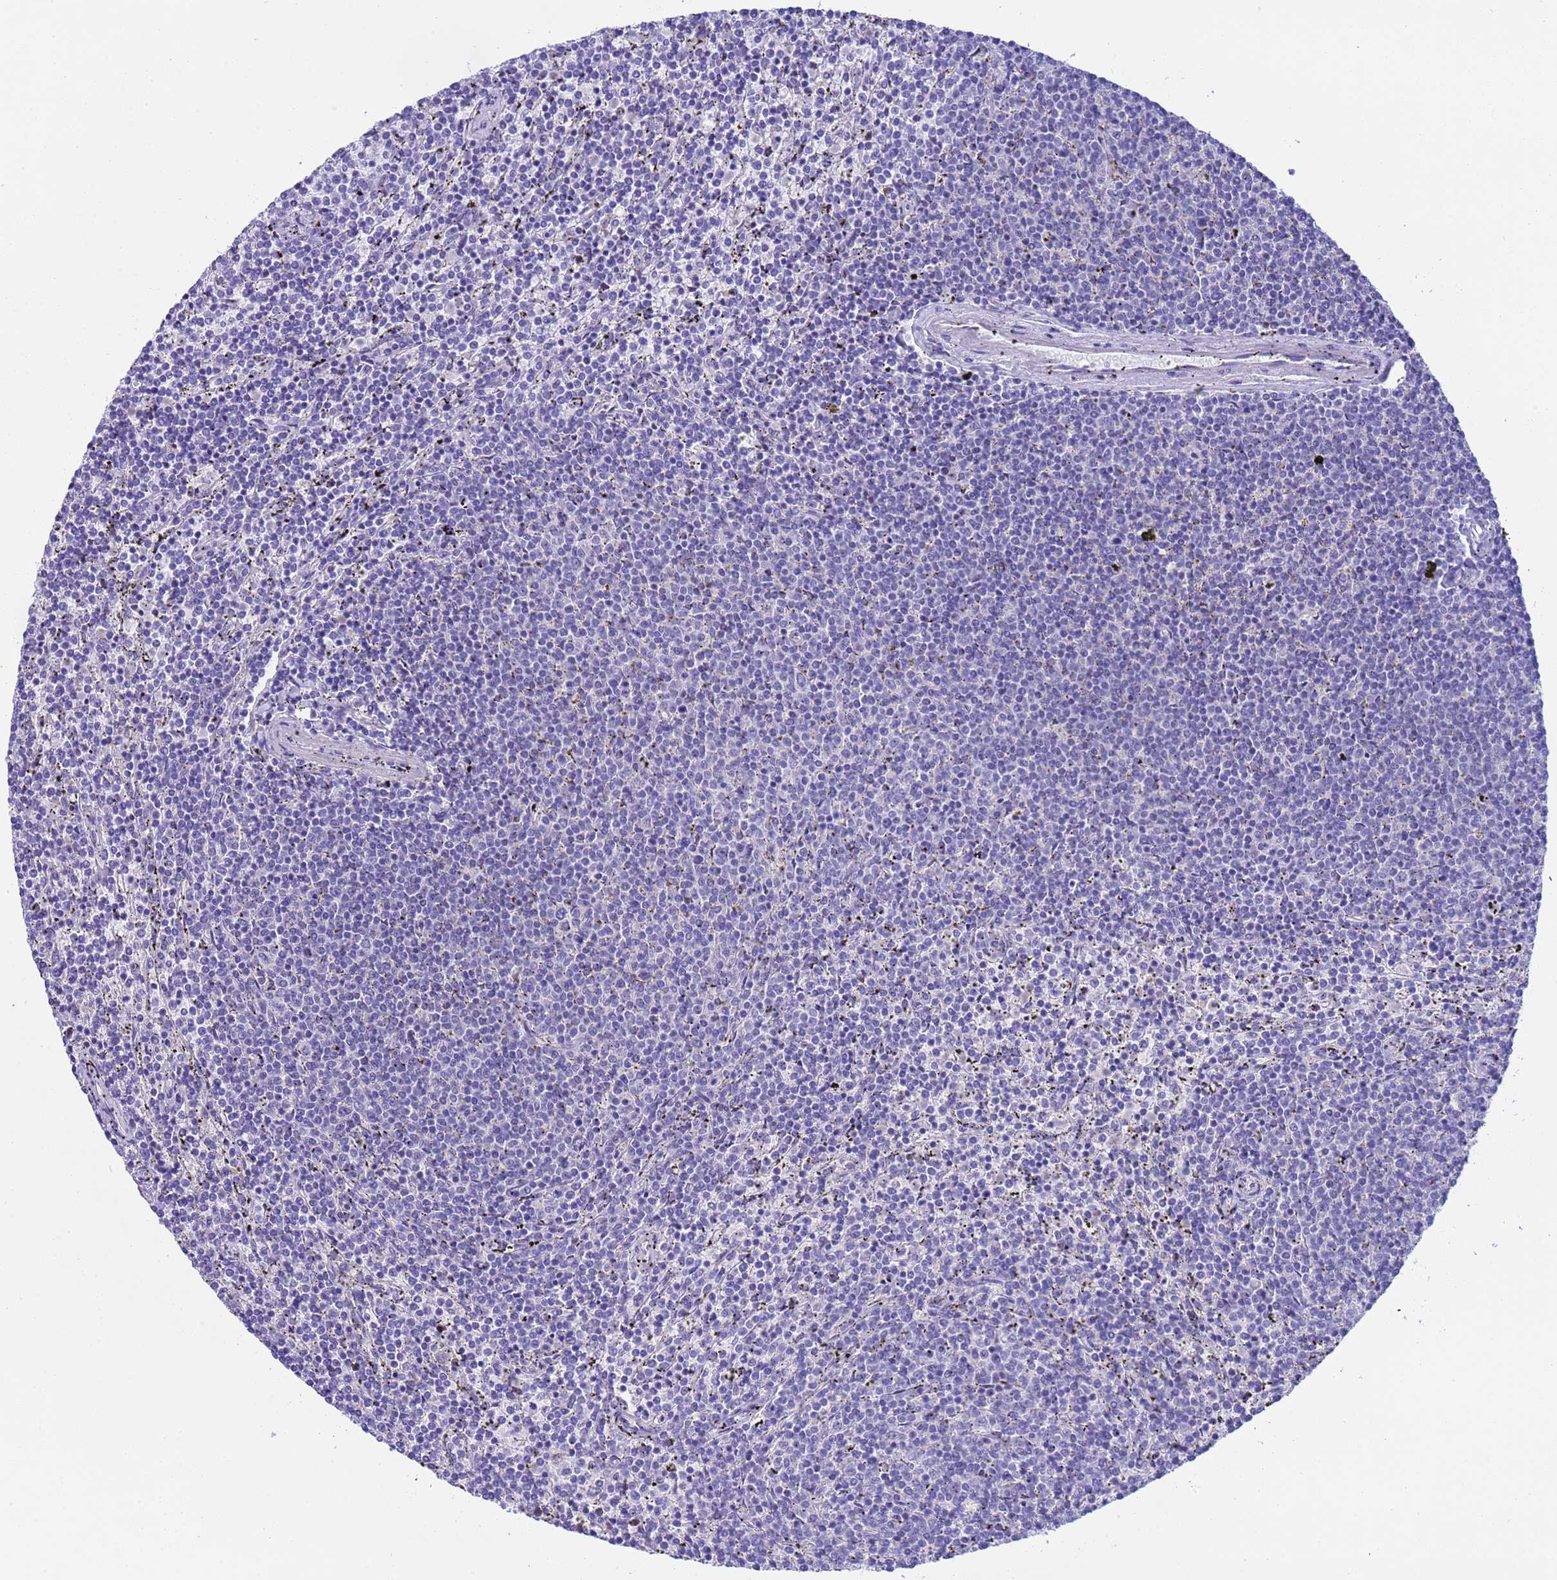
{"staining": {"intensity": "negative", "quantity": "none", "location": "none"}, "tissue": "lymphoma", "cell_type": "Tumor cells", "image_type": "cancer", "snomed": [{"axis": "morphology", "description": "Malignant lymphoma, non-Hodgkin's type, Low grade"}, {"axis": "topography", "description": "Spleen"}], "caption": "This is an IHC photomicrograph of lymphoma. There is no staining in tumor cells.", "gene": "USP38", "patient": {"sex": "female", "age": 50}}